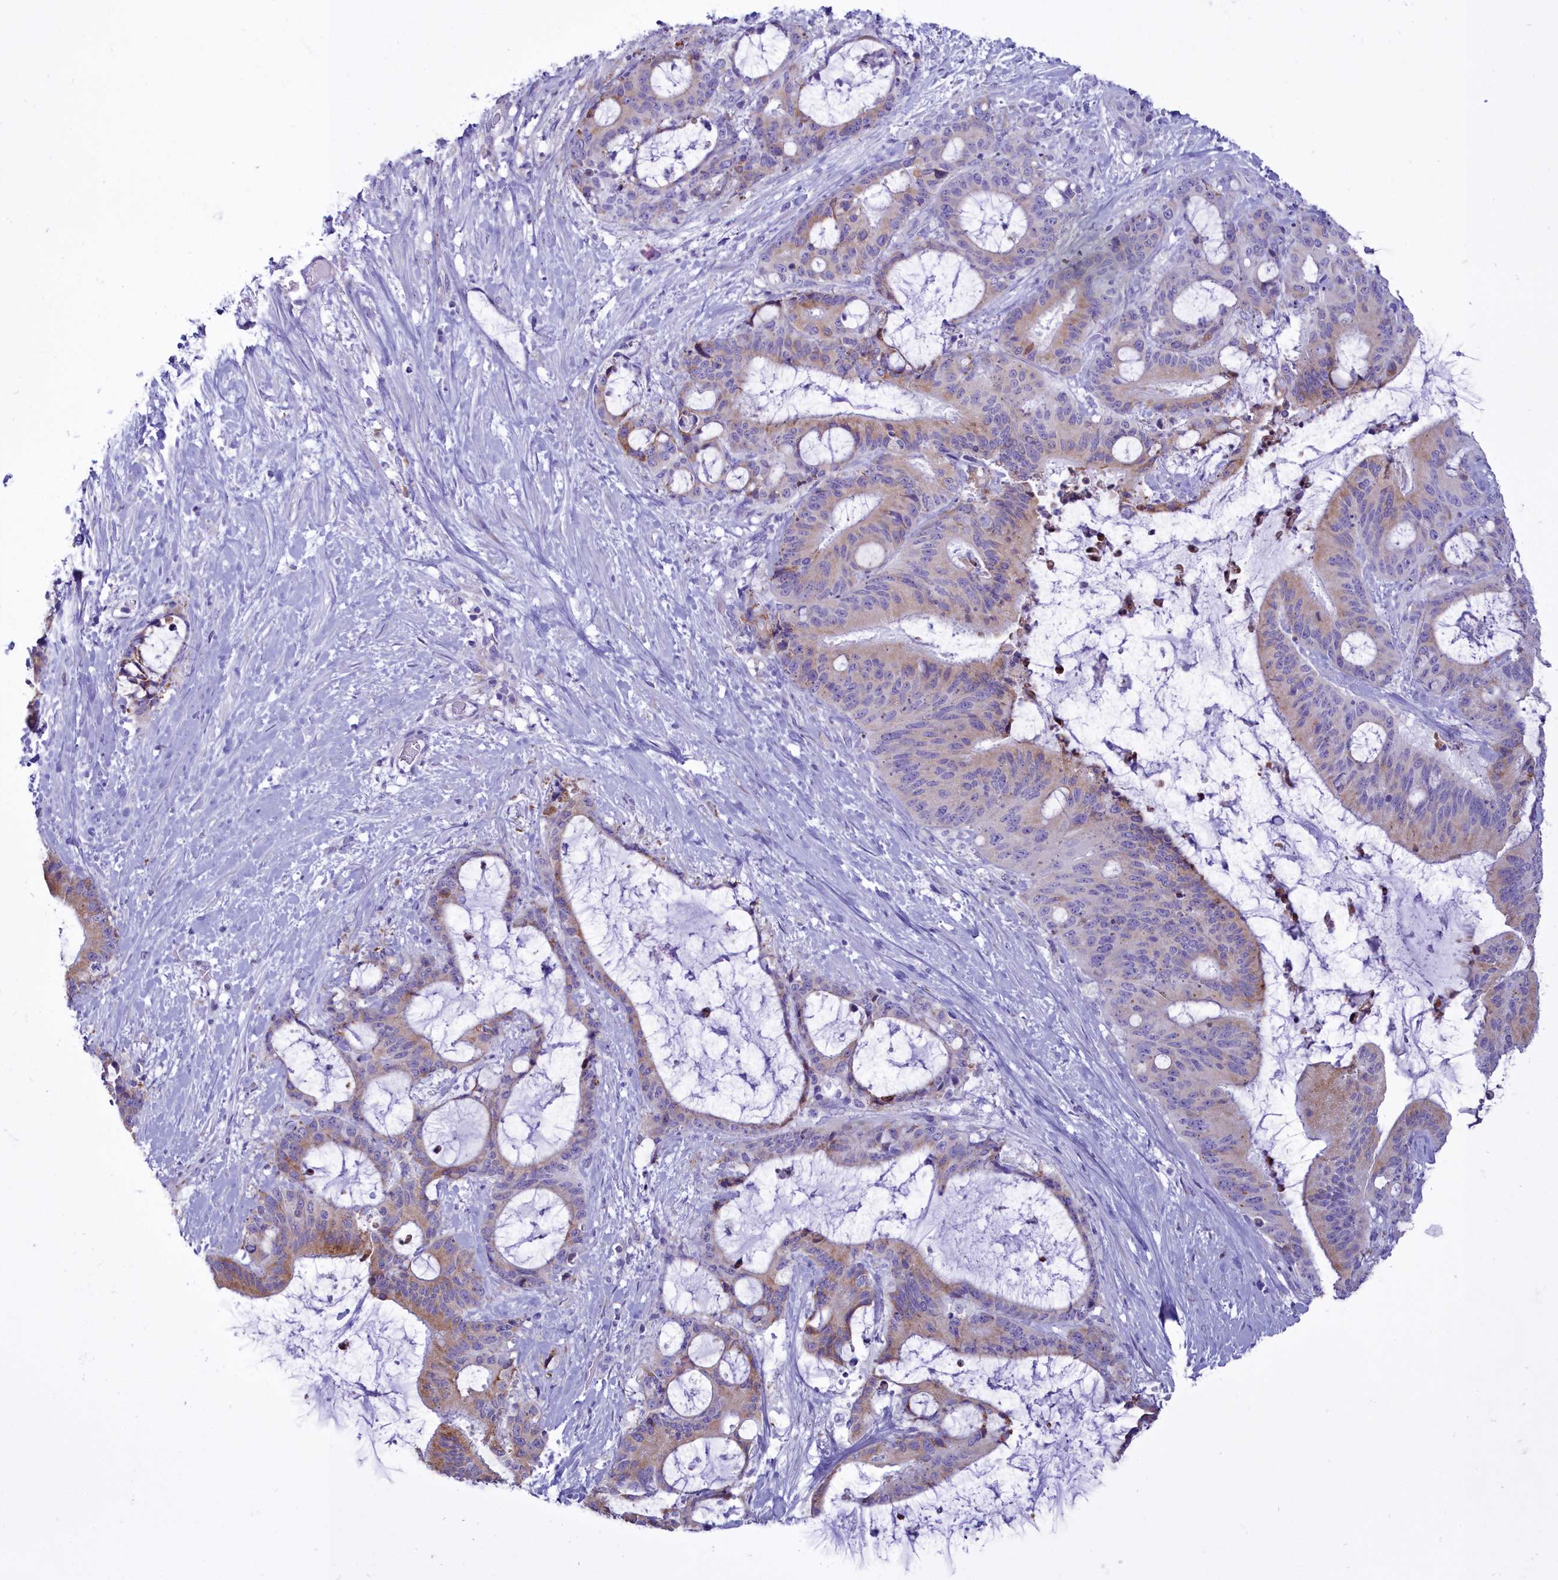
{"staining": {"intensity": "weak", "quantity": "25%-75%", "location": "cytoplasmic/membranous"}, "tissue": "liver cancer", "cell_type": "Tumor cells", "image_type": "cancer", "snomed": [{"axis": "morphology", "description": "Normal tissue, NOS"}, {"axis": "morphology", "description": "Cholangiocarcinoma"}, {"axis": "topography", "description": "Liver"}, {"axis": "topography", "description": "Peripheral nerve tissue"}], "caption": "A low amount of weak cytoplasmic/membranous expression is appreciated in approximately 25%-75% of tumor cells in cholangiocarcinoma (liver) tissue.", "gene": "CD5", "patient": {"sex": "female", "age": 73}}